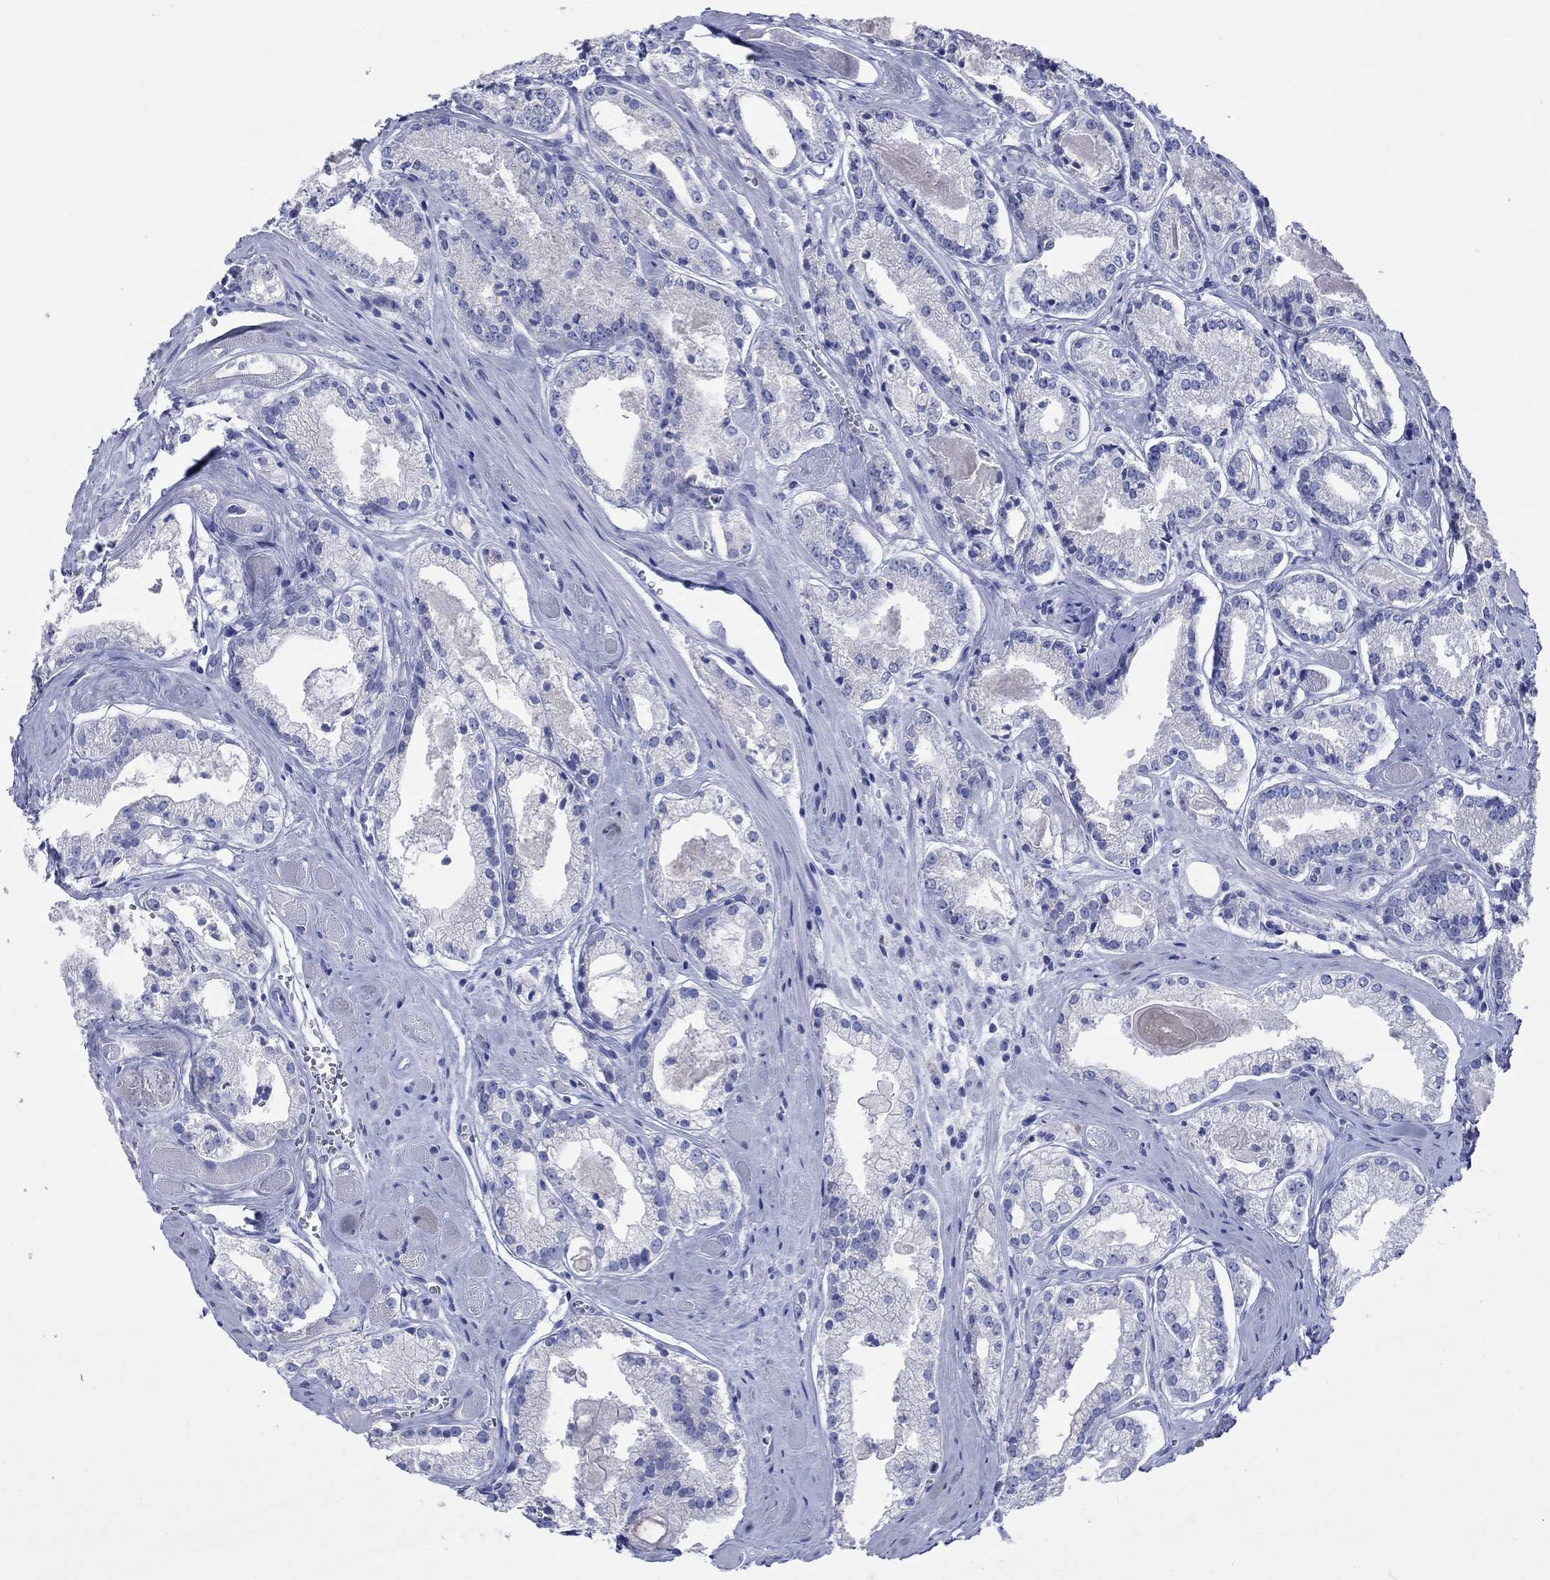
{"staining": {"intensity": "negative", "quantity": "none", "location": "none"}, "tissue": "prostate cancer", "cell_type": "Tumor cells", "image_type": "cancer", "snomed": [{"axis": "morphology", "description": "Adenocarcinoma, NOS"}, {"axis": "topography", "description": "Prostate"}], "caption": "The image reveals no significant positivity in tumor cells of prostate cancer. Brightfield microscopy of immunohistochemistry (IHC) stained with DAB (brown) and hematoxylin (blue), captured at high magnification.", "gene": "HCRT", "patient": {"sex": "male", "age": 72}}